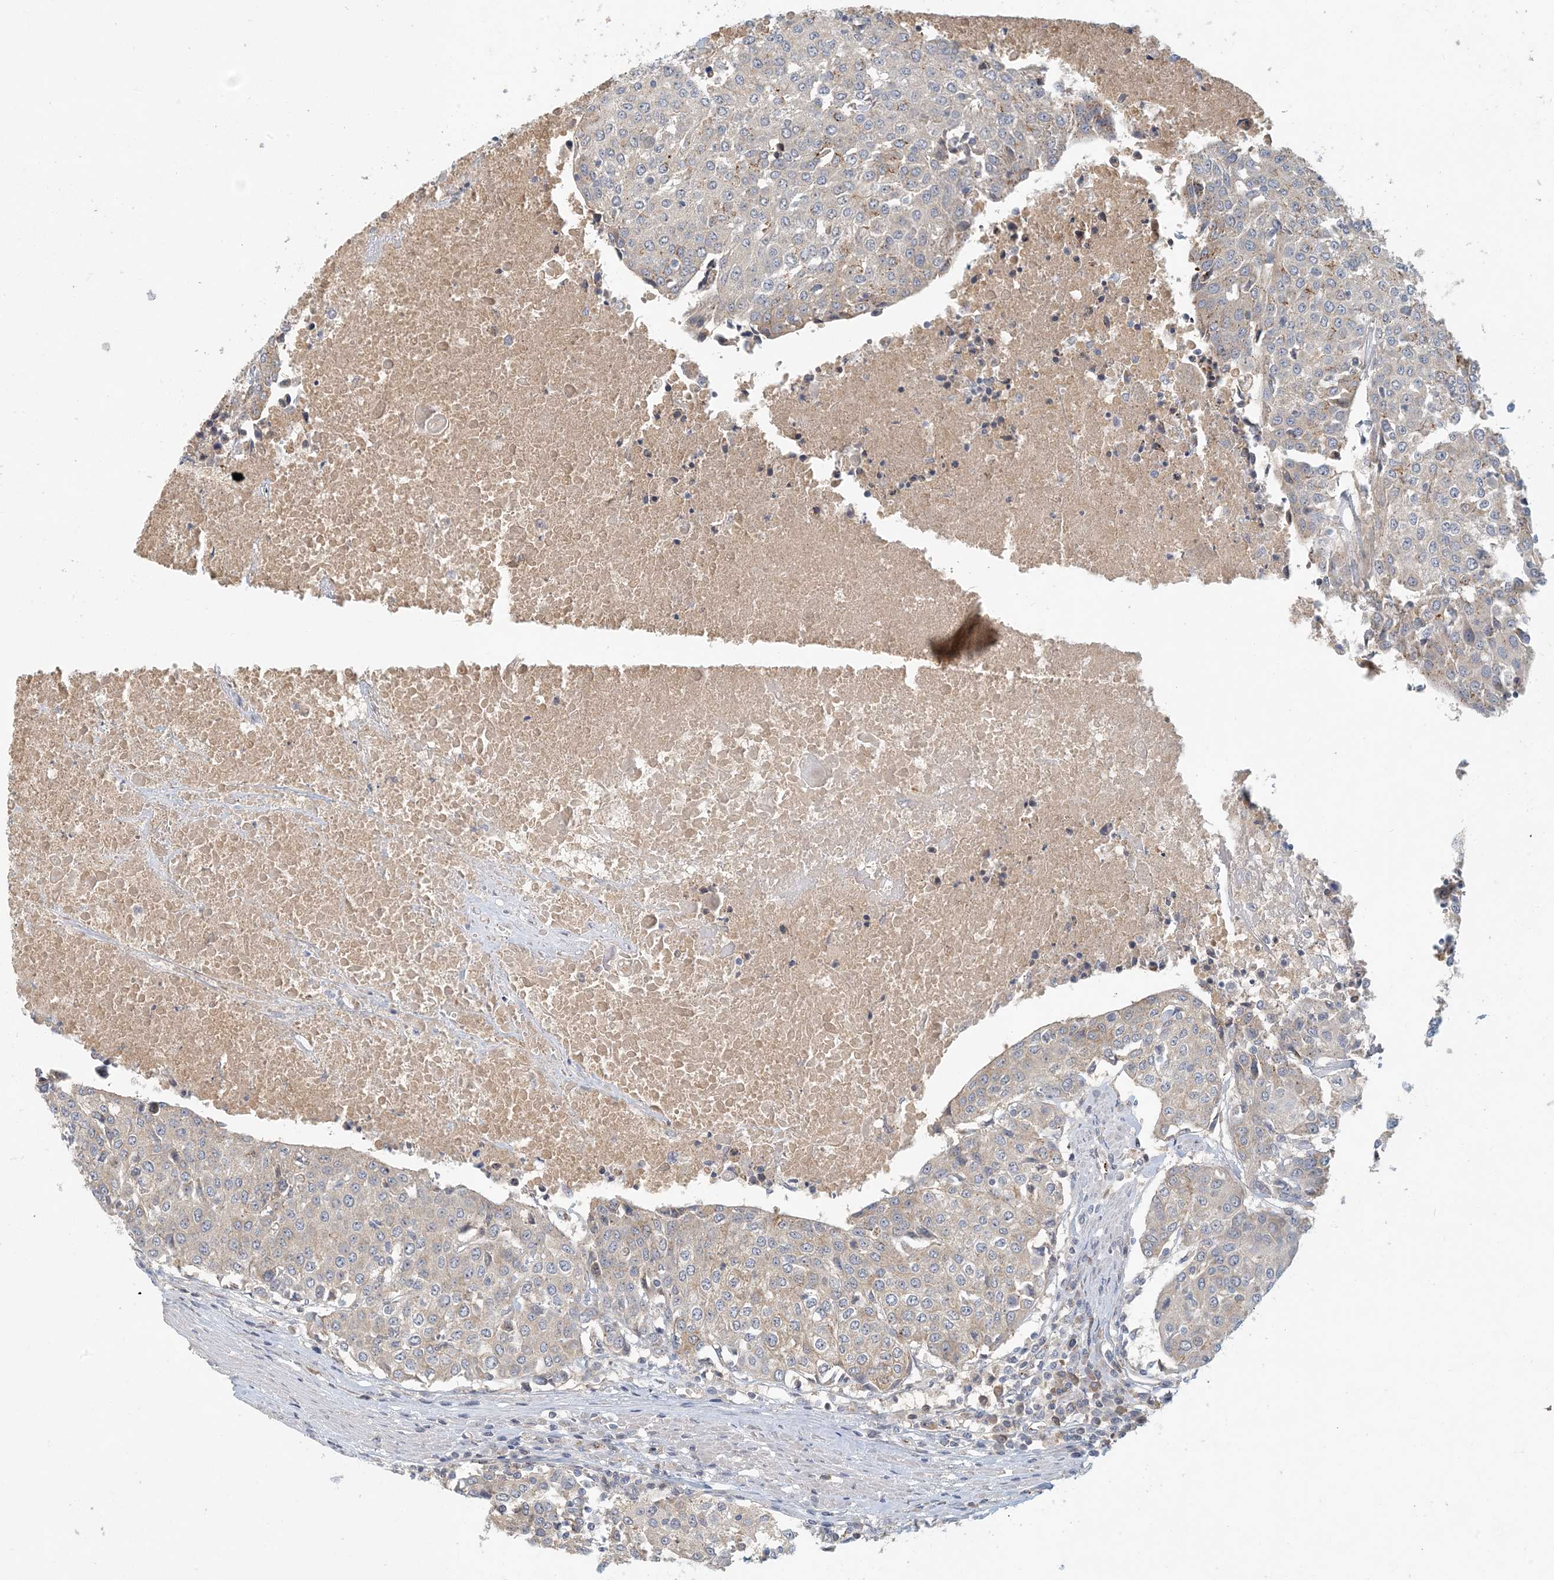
{"staining": {"intensity": "weak", "quantity": "25%-75%", "location": "cytoplasmic/membranous"}, "tissue": "urothelial cancer", "cell_type": "Tumor cells", "image_type": "cancer", "snomed": [{"axis": "morphology", "description": "Urothelial carcinoma, High grade"}, {"axis": "topography", "description": "Urinary bladder"}], "caption": "Immunohistochemistry (IHC) (DAB) staining of high-grade urothelial carcinoma reveals weak cytoplasmic/membranous protein positivity in about 25%-75% of tumor cells.", "gene": "ZBTB3", "patient": {"sex": "female", "age": 85}}